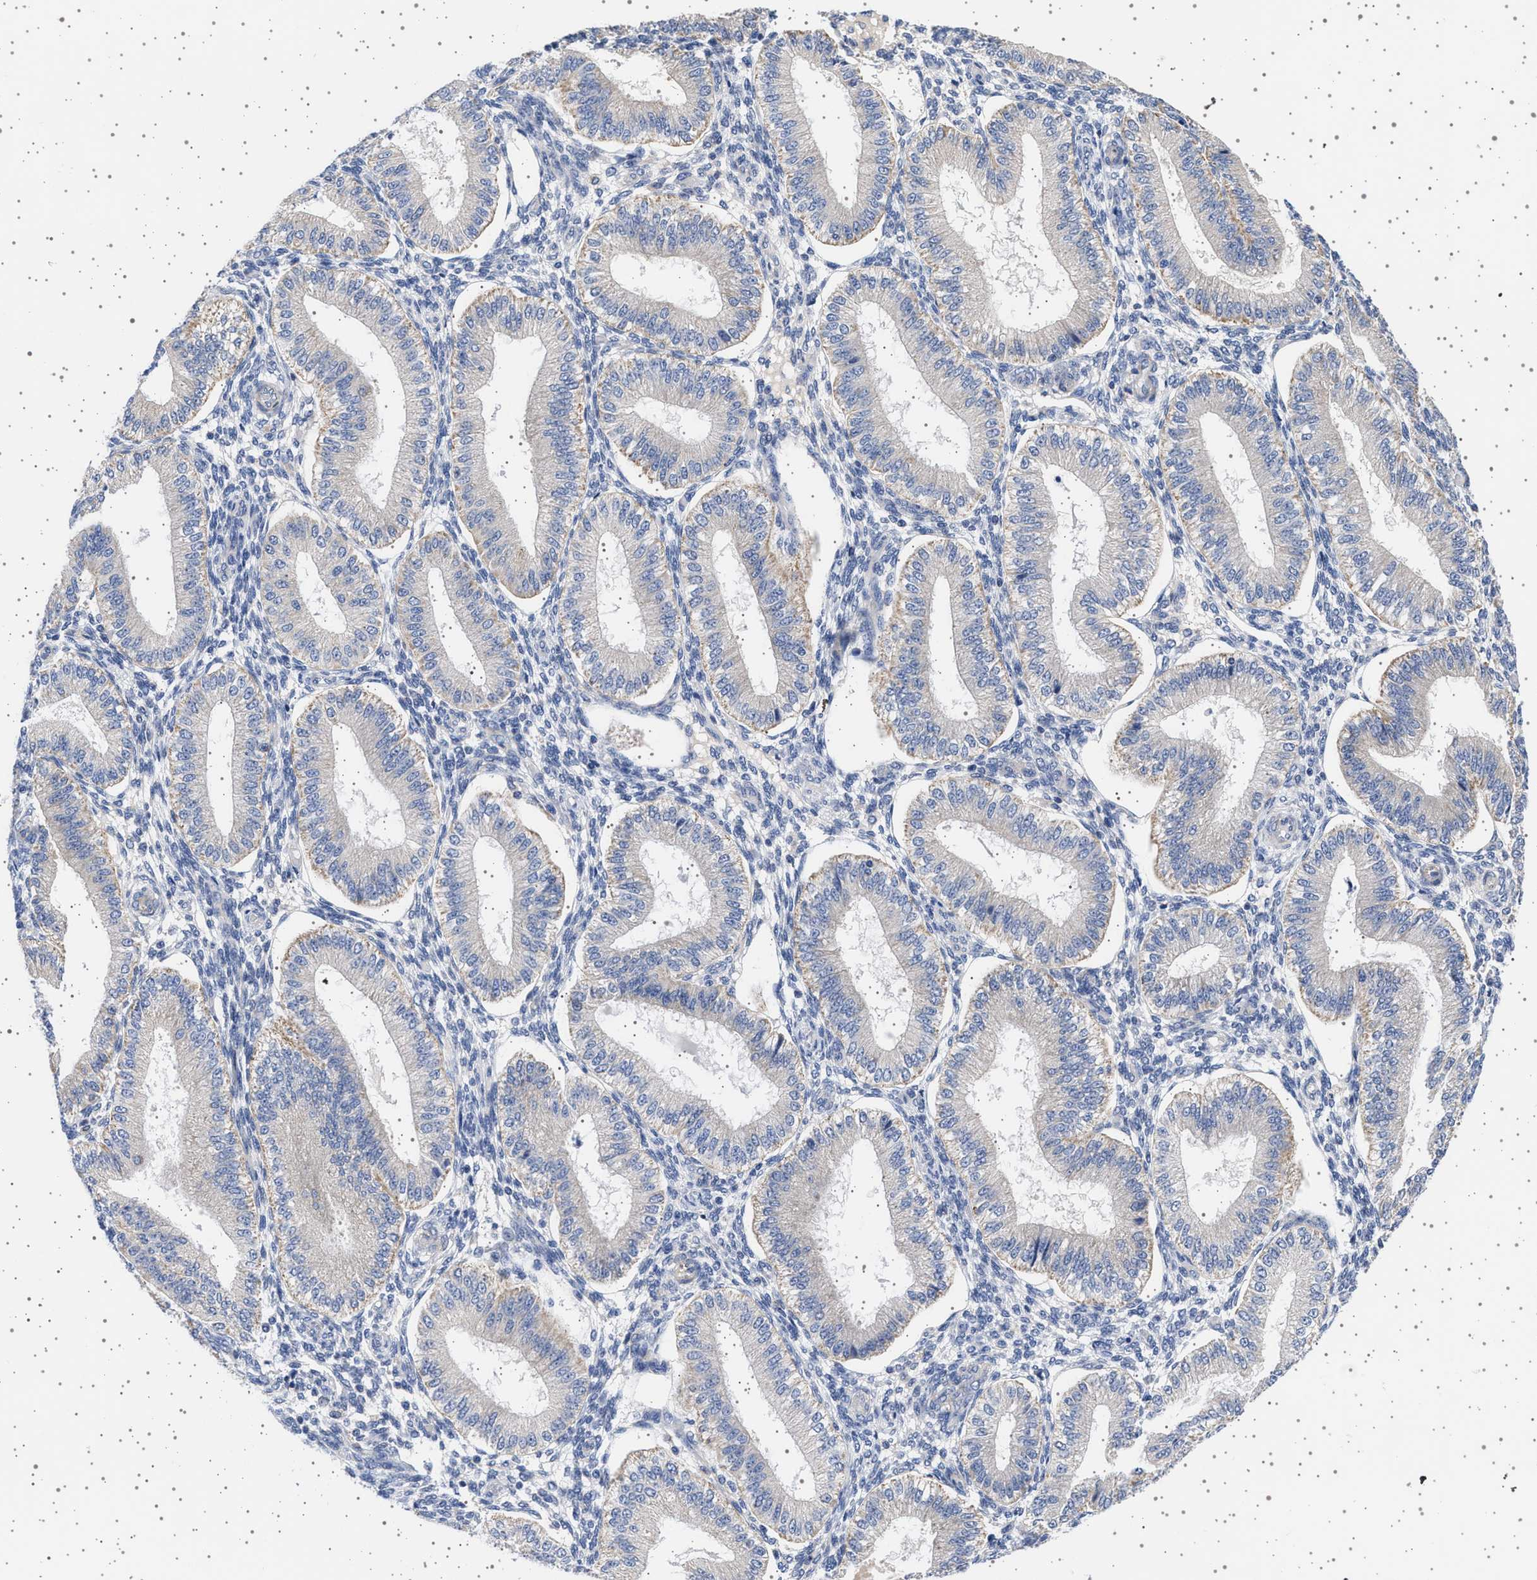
{"staining": {"intensity": "negative", "quantity": "none", "location": "none"}, "tissue": "endometrium", "cell_type": "Cells in endometrial stroma", "image_type": "normal", "snomed": [{"axis": "morphology", "description": "Normal tissue, NOS"}, {"axis": "topography", "description": "Endometrium"}], "caption": "IHC micrograph of unremarkable endometrium: endometrium stained with DAB exhibits no significant protein staining in cells in endometrial stroma.", "gene": "TRMT10B", "patient": {"sex": "female", "age": 39}}